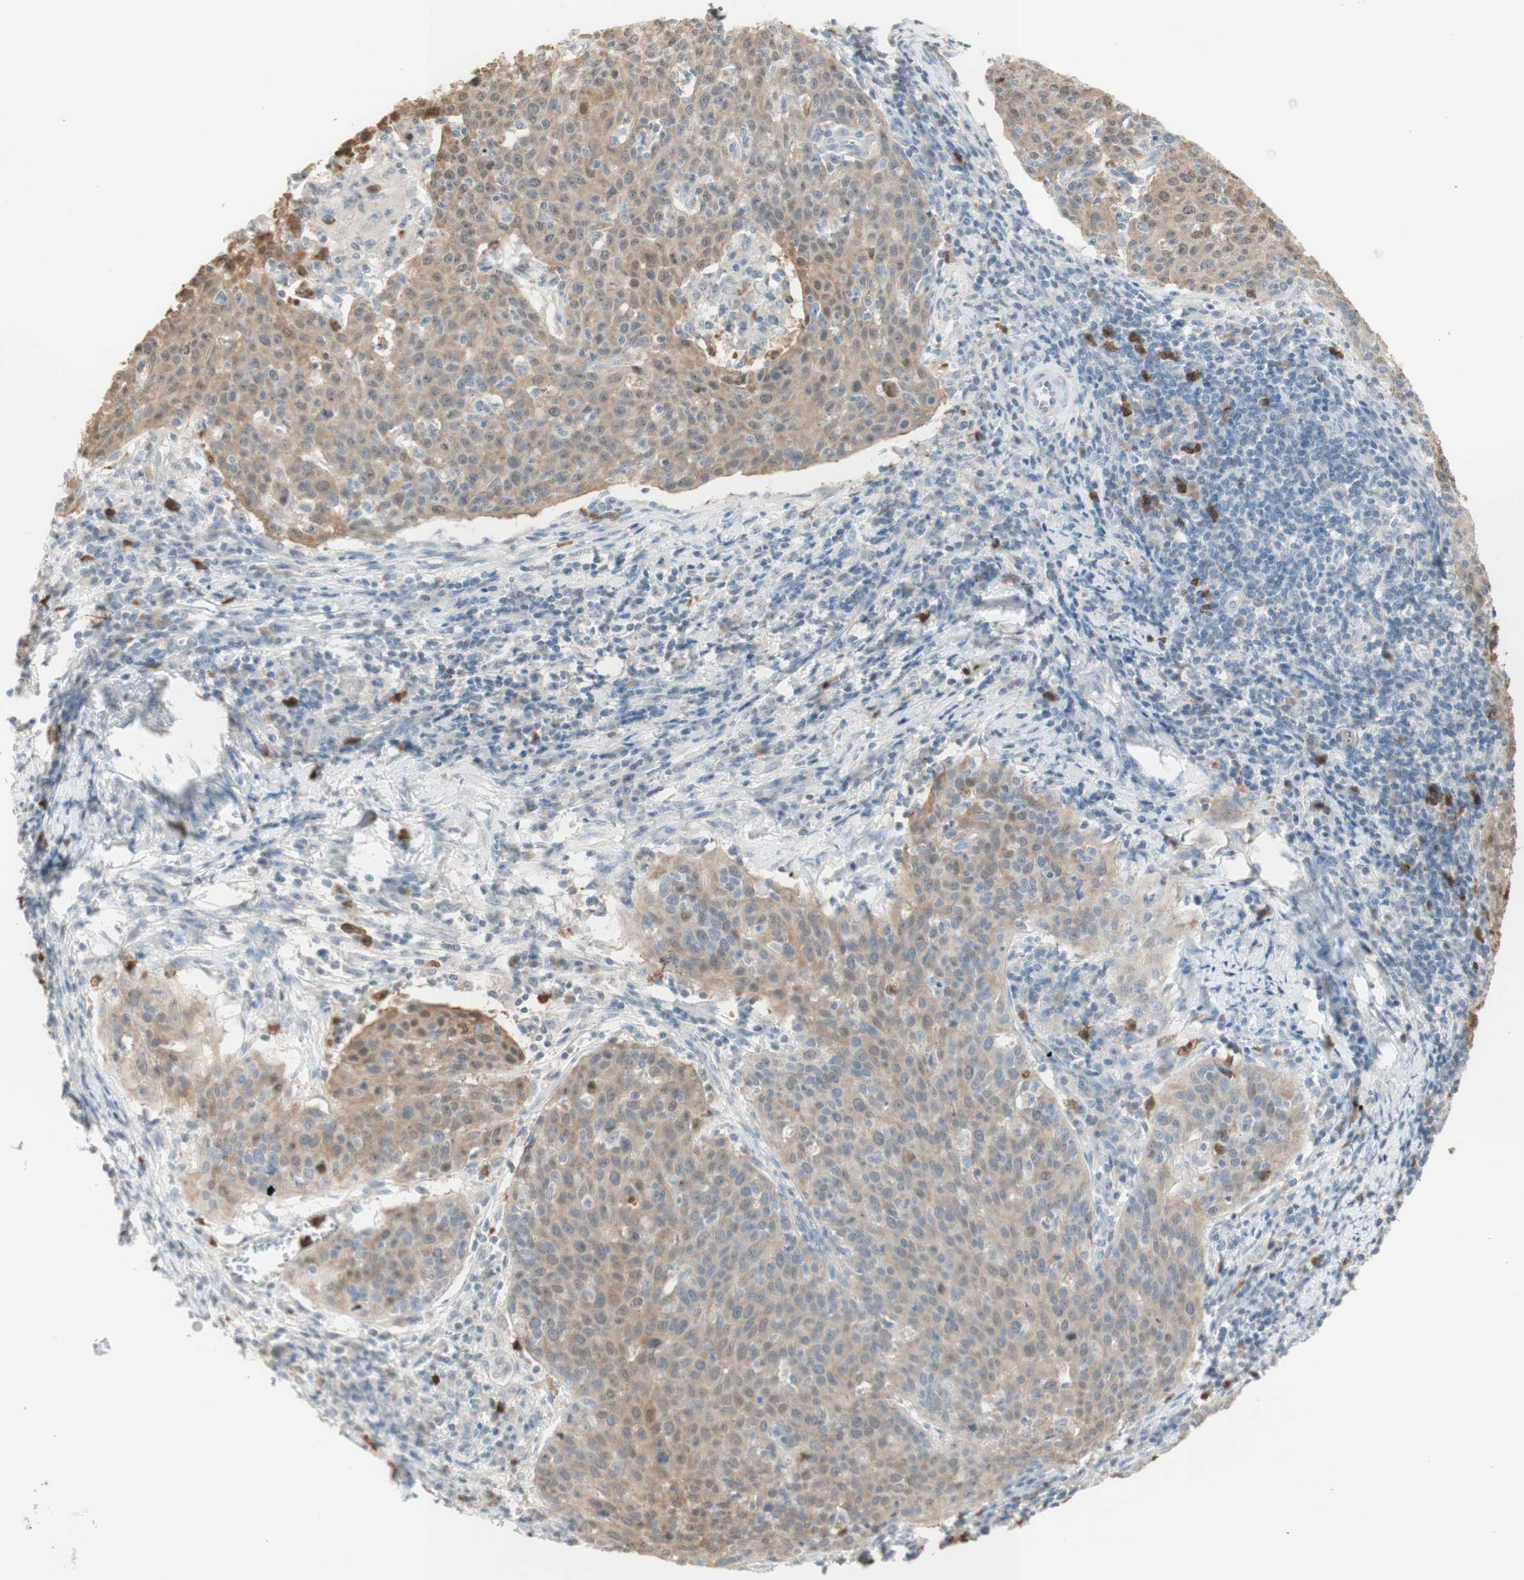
{"staining": {"intensity": "weak", "quantity": ">75%", "location": "cytoplasmic/membranous"}, "tissue": "cervical cancer", "cell_type": "Tumor cells", "image_type": "cancer", "snomed": [{"axis": "morphology", "description": "Squamous cell carcinoma, NOS"}, {"axis": "topography", "description": "Cervix"}], "caption": "A brown stain highlights weak cytoplasmic/membranous staining of a protein in cervical squamous cell carcinoma tumor cells.", "gene": "NID1", "patient": {"sex": "female", "age": 38}}